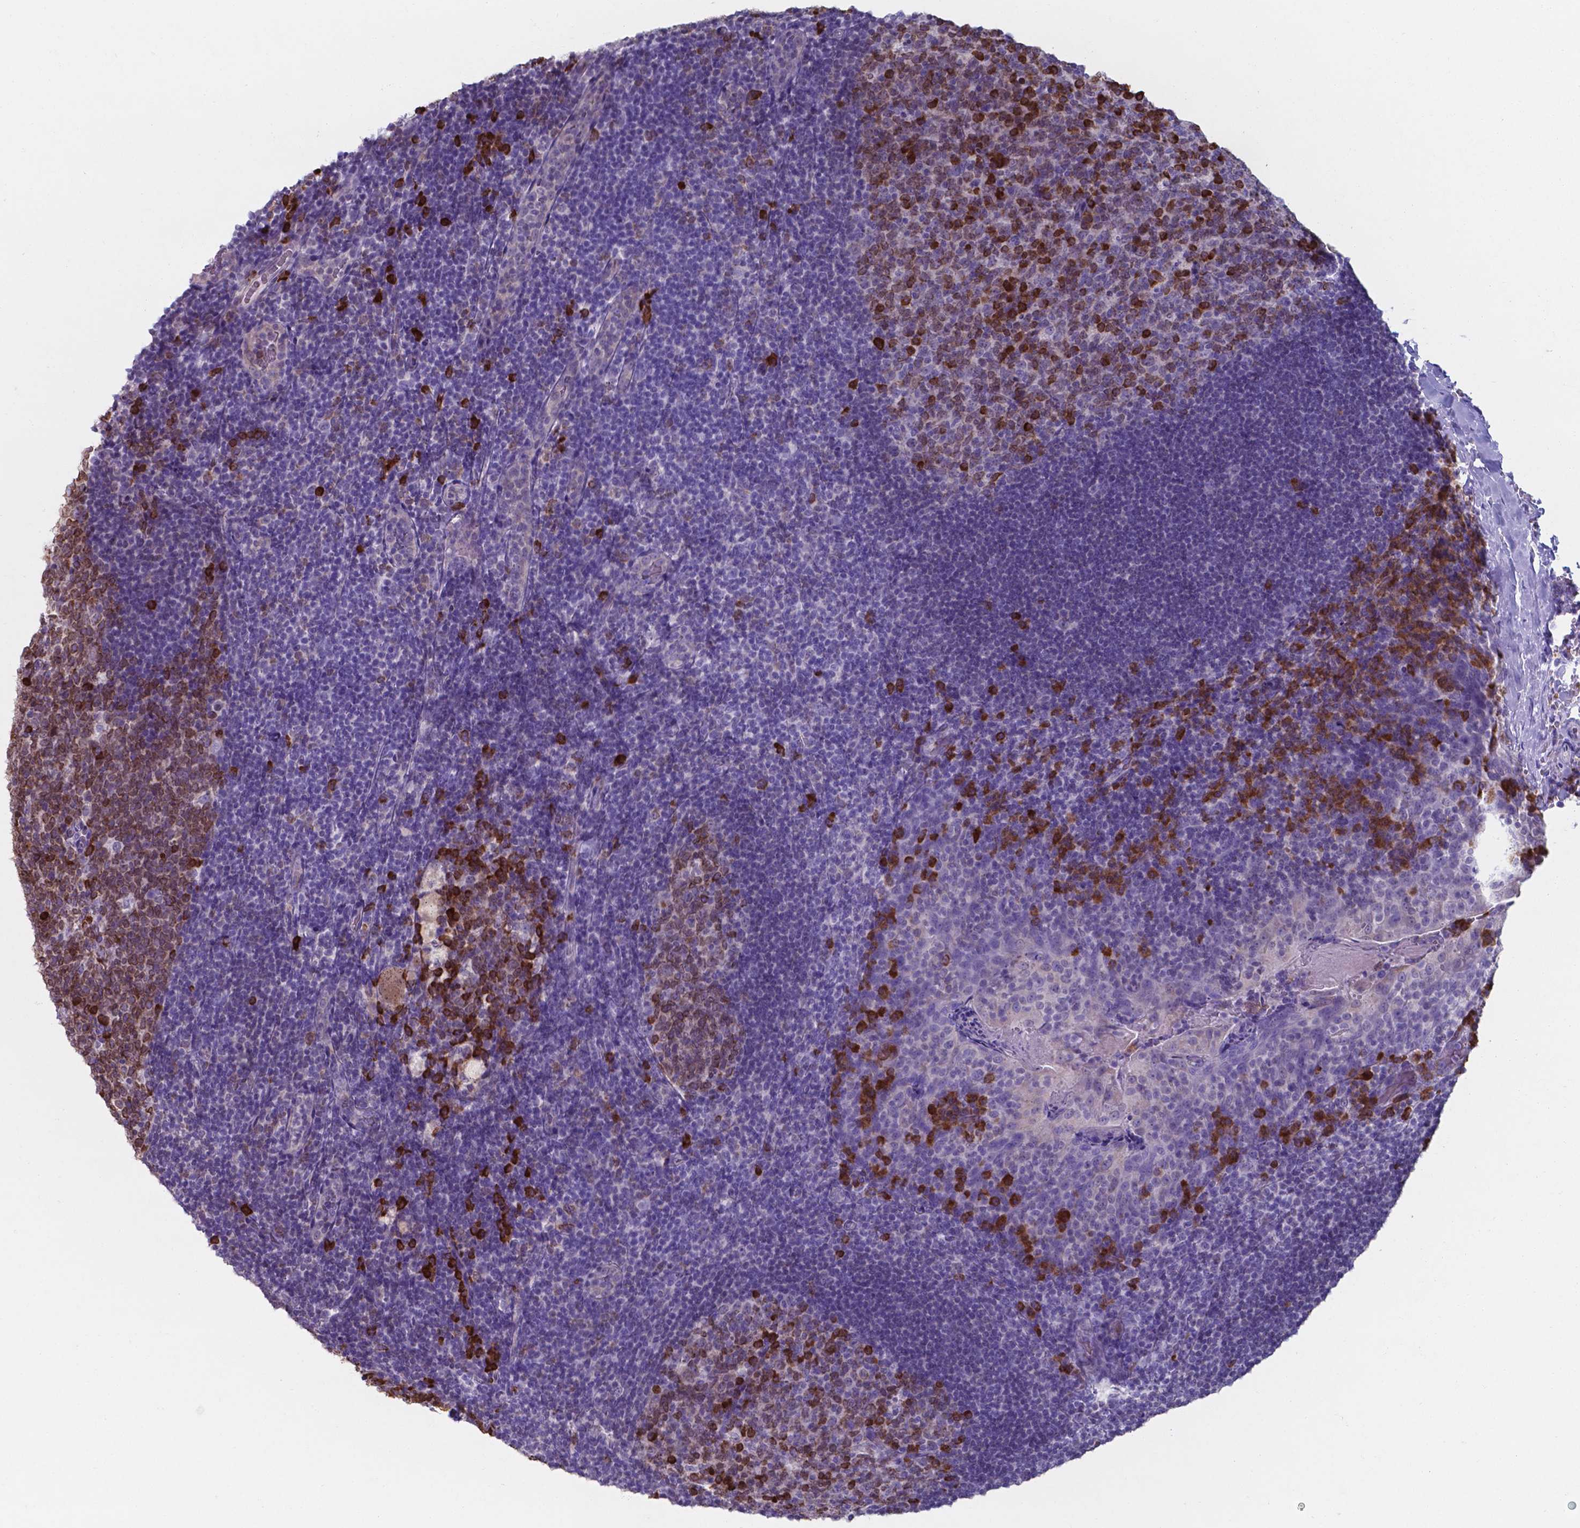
{"staining": {"intensity": "strong", "quantity": "25%-75%", "location": "cytoplasmic/membranous"}, "tissue": "tonsil", "cell_type": "Germinal center cells", "image_type": "normal", "snomed": [{"axis": "morphology", "description": "Normal tissue, NOS"}, {"axis": "topography", "description": "Tonsil"}], "caption": "Tonsil stained with DAB (3,3'-diaminobenzidine) immunohistochemistry demonstrates high levels of strong cytoplasmic/membranous expression in about 25%-75% of germinal center cells.", "gene": "UBE2J1", "patient": {"sex": "male", "age": 17}}